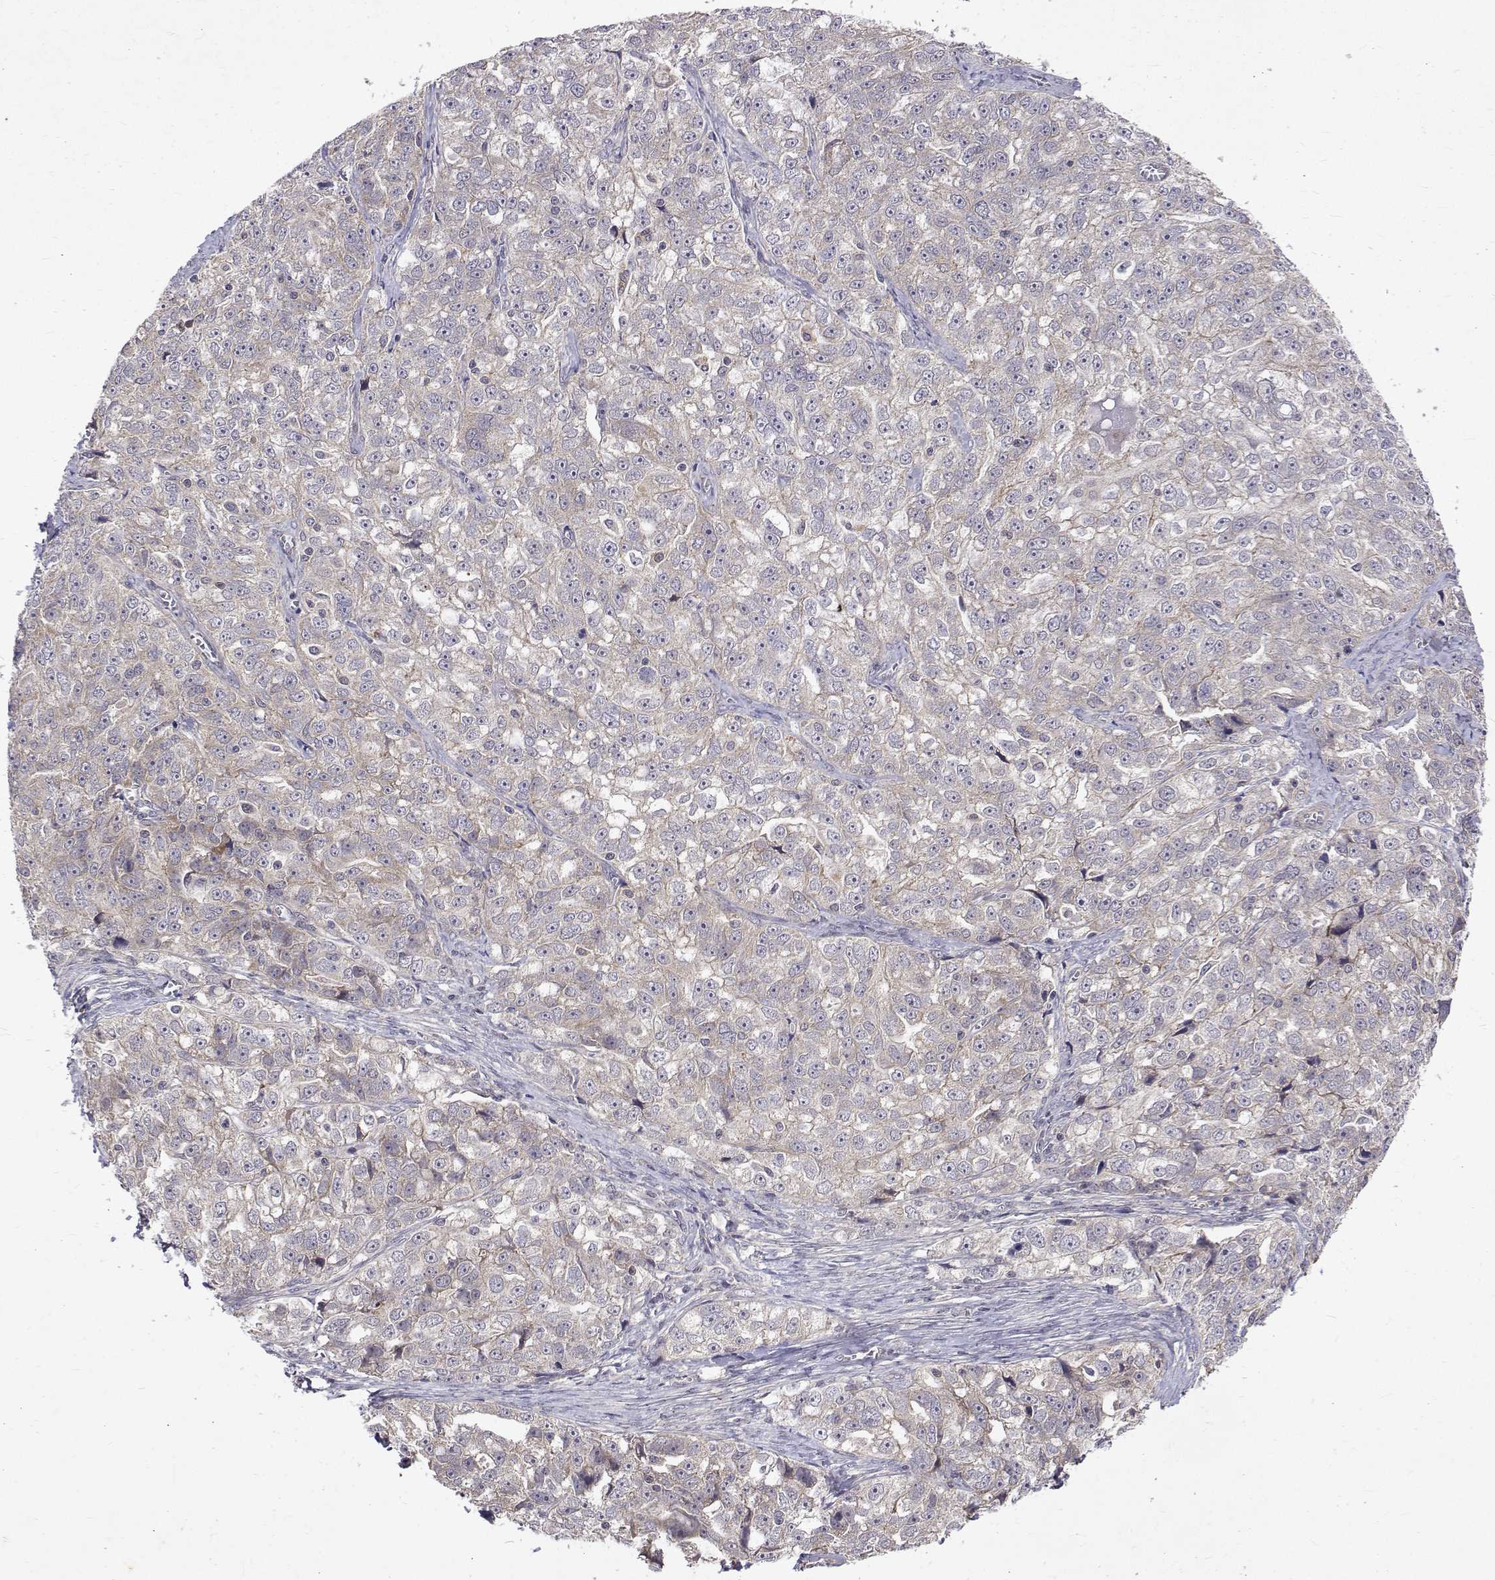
{"staining": {"intensity": "negative", "quantity": "none", "location": "none"}, "tissue": "ovarian cancer", "cell_type": "Tumor cells", "image_type": "cancer", "snomed": [{"axis": "morphology", "description": "Cystadenocarcinoma, serous, NOS"}, {"axis": "topography", "description": "Ovary"}], "caption": "Immunohistochemistry (IHC) micrograph of neoplastic tissue: human ovarian cancer stained with DAB (3,3'-diaminobenzidine) demonstrates no significant protein positivity in tumor cells.", "gene": "ALKBH8", "patient": {"sex": "female", "age": 51}}